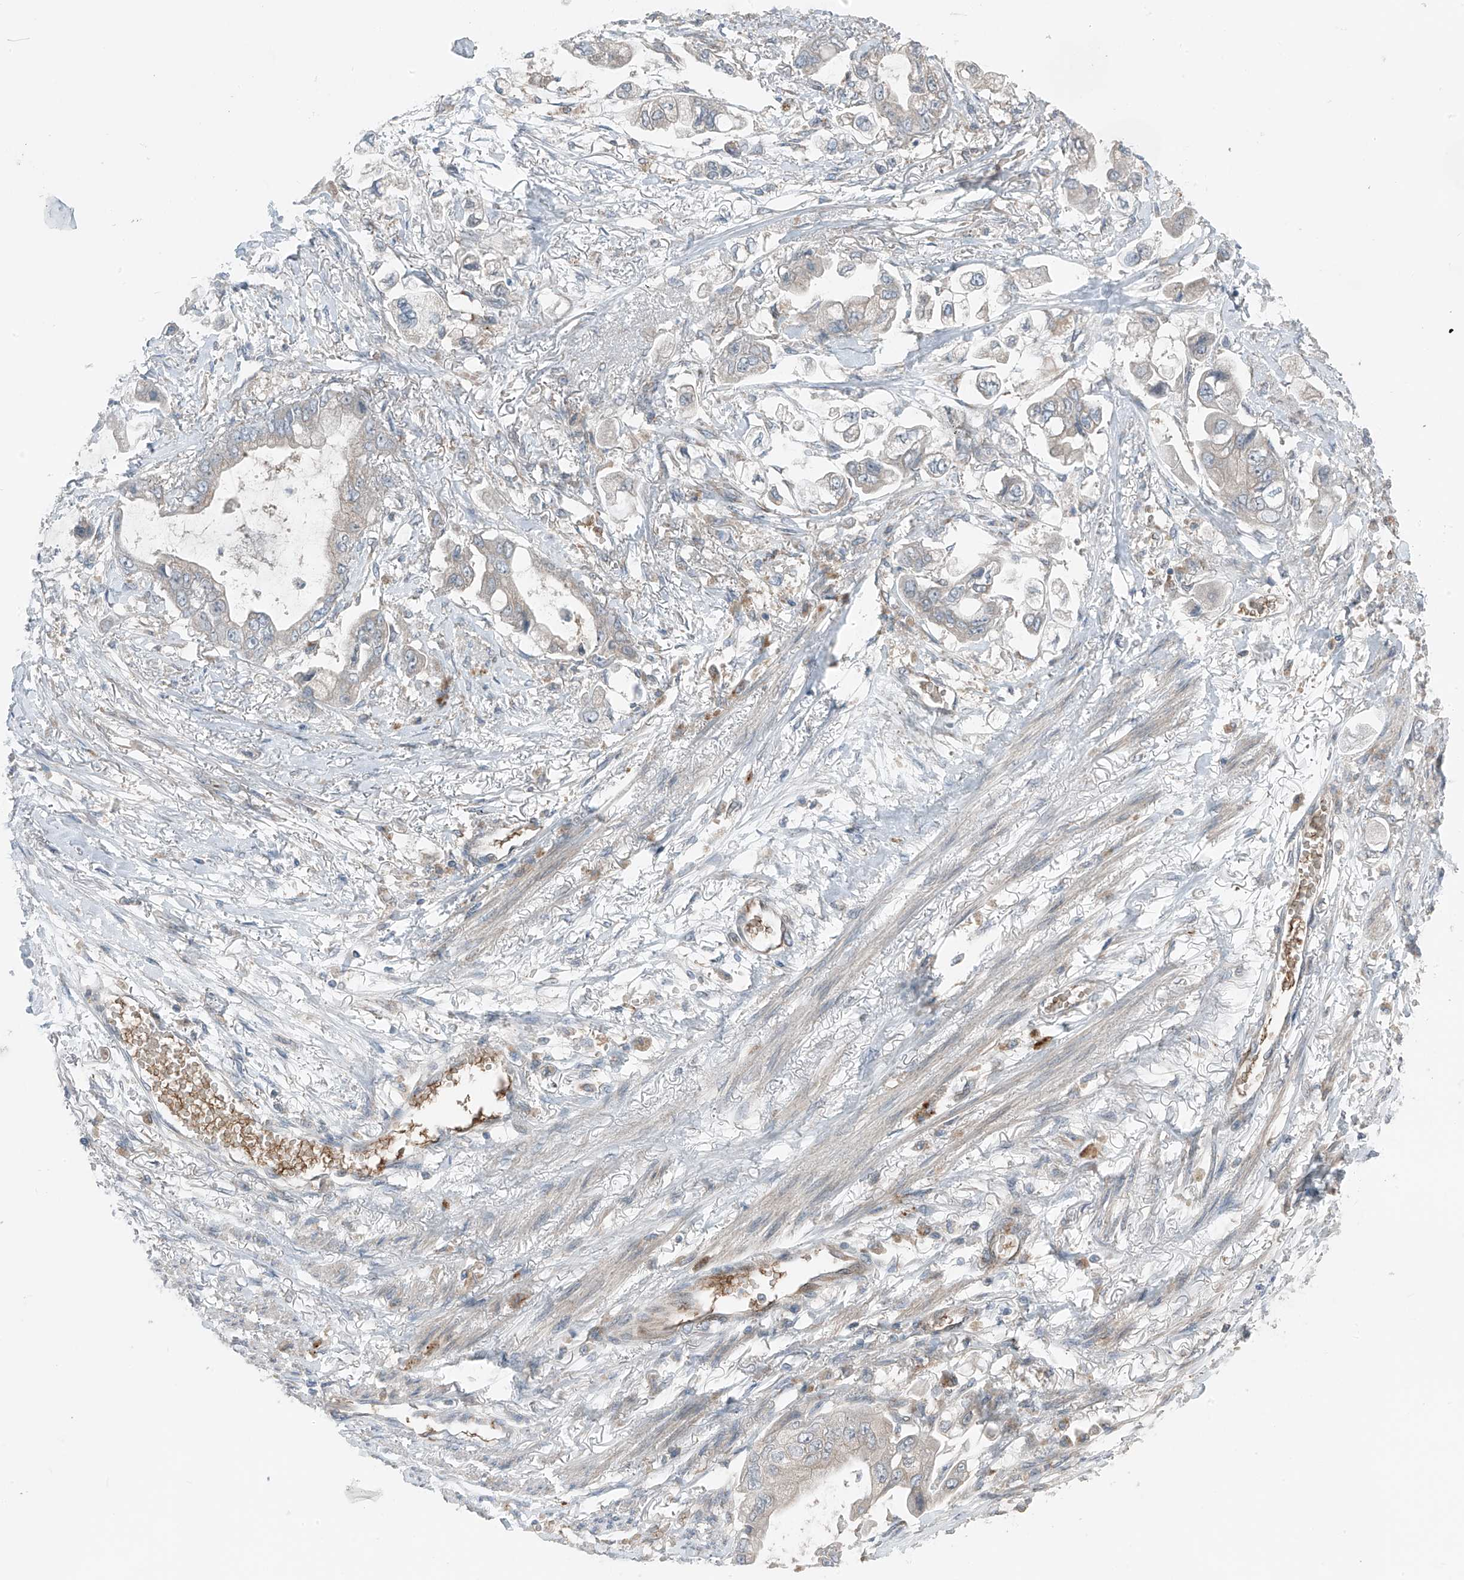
{"staining": {"intensity": "weak", "quantity": "<25%", "location": "cytoplasmic/membranous"}, "tissue": "stomach cancer", "cell_type": "Tumor cells", "image_type": "cancer", "snomed": [{"axis": "morphology", "description": "Adenocarcinoma, NOS"}, {"axis": "topography", "description": "Stomach"}], "caption": "Stomach cancer (adenocarcinoma) stained for a protein using IHC shows no positivity tumor cells.", "gene": "SLC12A6", "patient": {"sex": "male", "age": 62}}